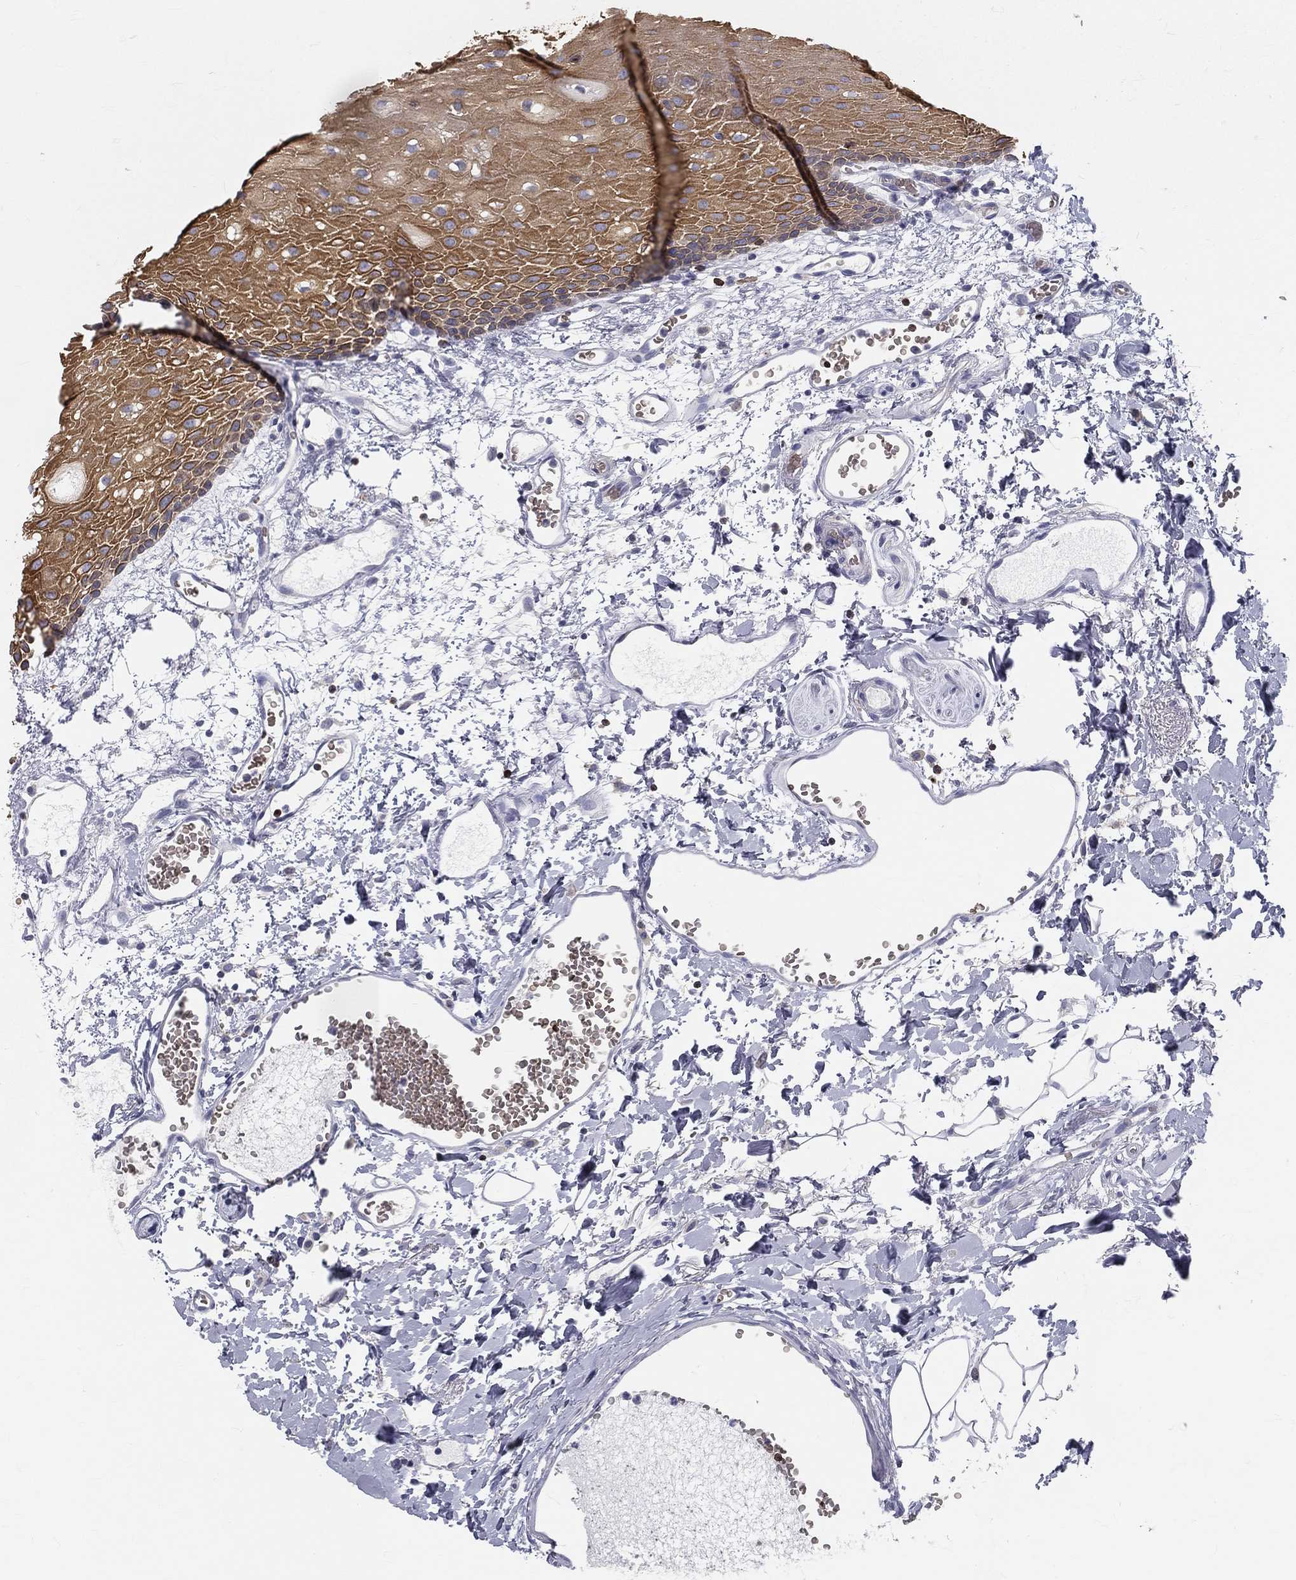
{"staining": {"intensity": "moderate", "quantity": ">75%", "location": "cytoplasmic/membranous"}, "tissue": "oral mucosa", "cell_type": "Squamous epithelial cells", "image_type": "normal", "snomed": [{"axis": "morphology", "description": "Normal tissue, NOS"}, {"axis": "morphology", "description": "Squamous cell carcinoma, NOS"}, {"axis": "topography", "description": "Oral tissue"}, {"axis": "topography", "description": "Head-Neck"}], "caption": "Protein staining exhibits moderate cytoplasmic/membranous expression in about >75% of squamous epithelial cells in unremarkable oral mucosa. The staining is performed using DAB brown chromogen to label protein expression. The nuclei are counter-stained blue using hematoxylin.", "gene": "CTSW", "patient": {"sex": "female", "age": 70}}